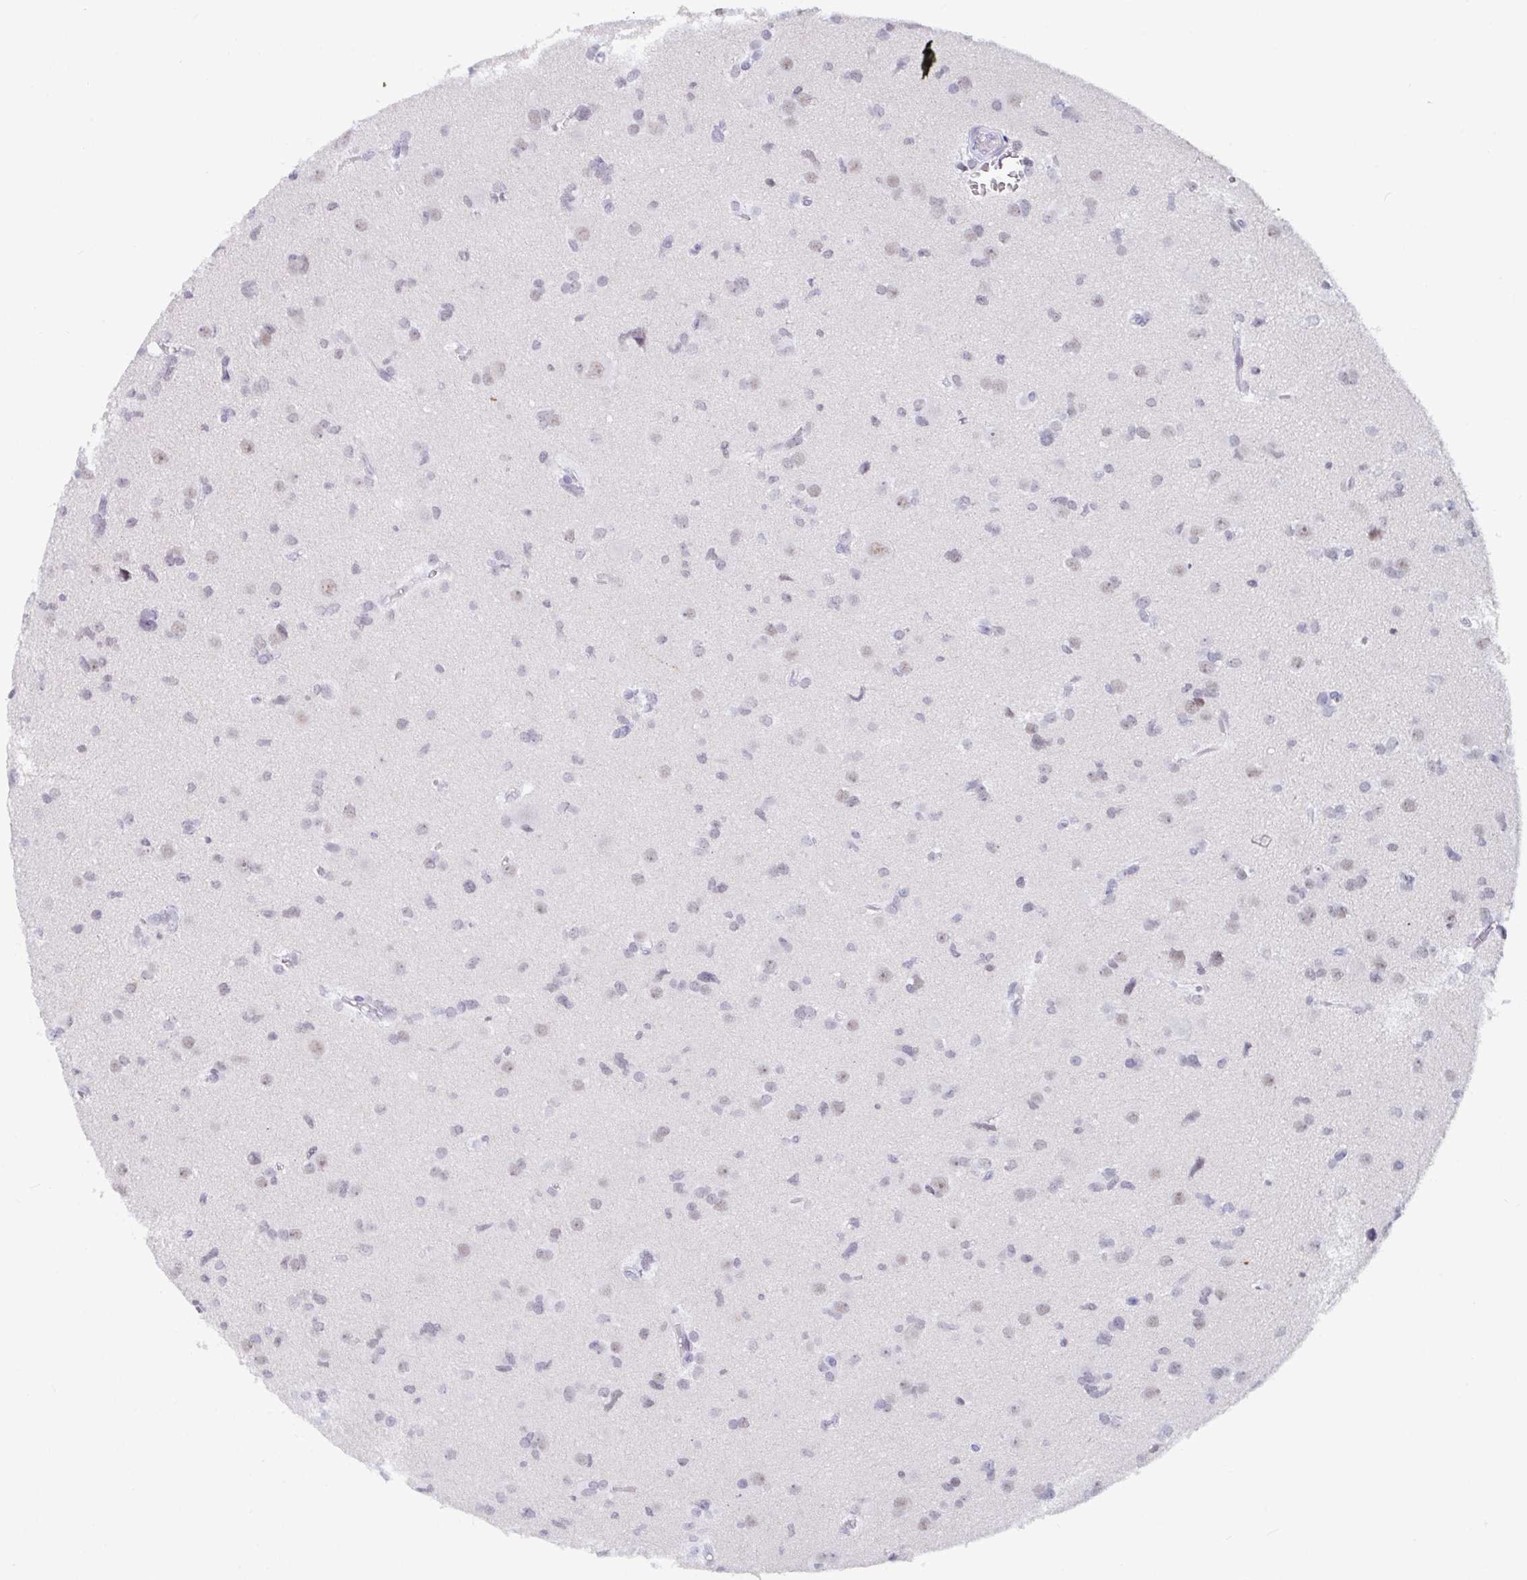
{"staining": {"intensity": "weak", "quantity": "<25%", "location": "nuclear"}, "tissue": "glioma", "cell_type": "Tumor cells", "image_type": "cancer", "snomed": [{"axis": "morphology", "description": "Glioma, malignant, High grade"}, {"axis": "topography", "description": "Brain"}], "caption": "Micrograph shows no significant protein expression in tumor cells of glioma.", "gene": "WDR72", "patient": {"sex": "male", "age": 23}}